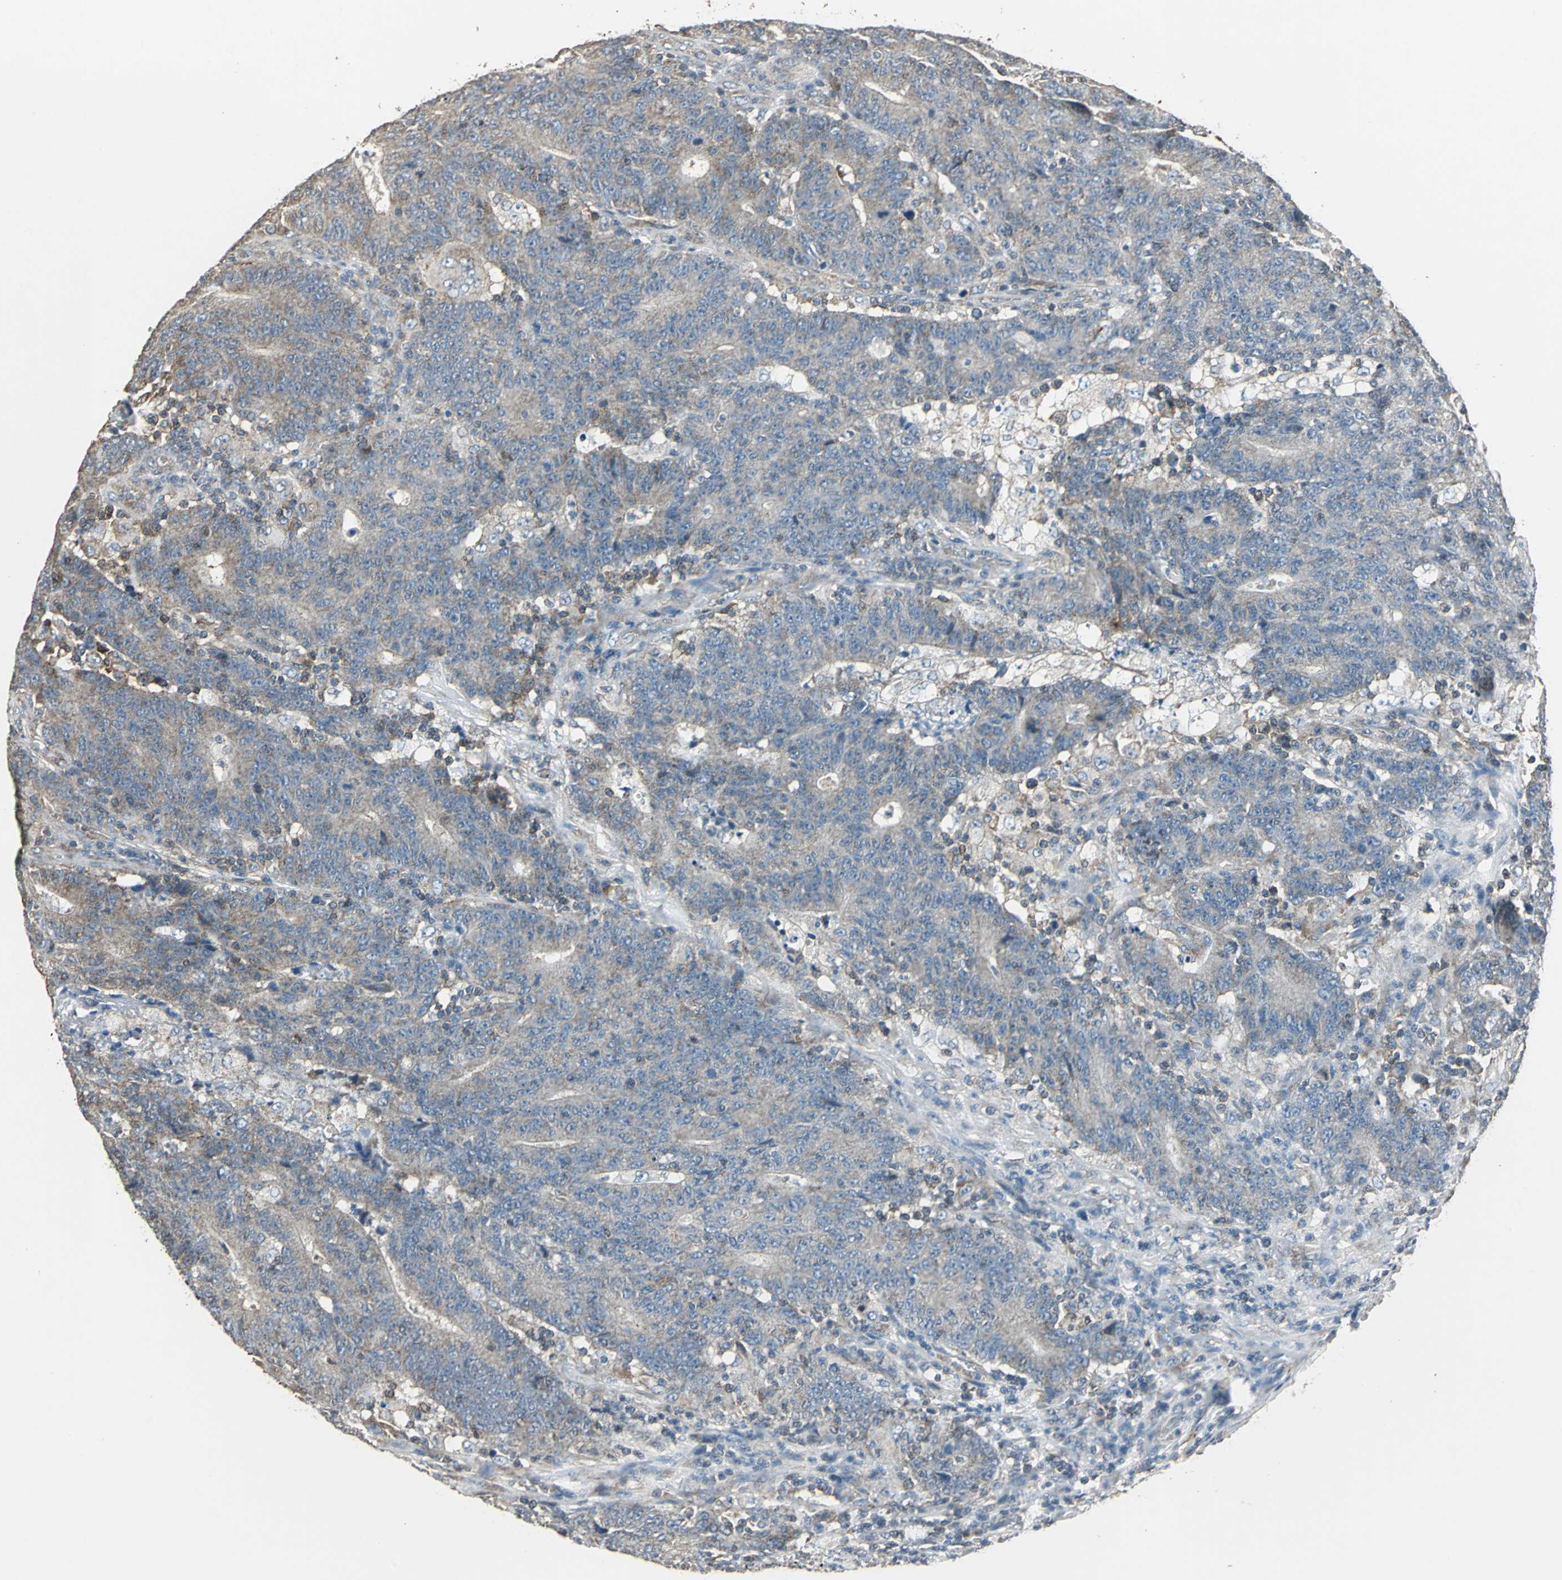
{"staining": {"intensity": "weak", "quantity": "25%-75%", "location": "cytoplasmic/membranous"}, "tissue": "colorectal cancer", "cell_type": "Tumor cells", "image_type": "cancer", "snomed": [{"axis": "morphology", "description": "Normal tissue, NOS"}, {"axis": "morphology", "description": "Adenocarcinoma, NOS"}, {"axis": "topography", "description": "Colon"}], "caption": "This is a micrograph of immunohistochemistry staining of colorectal cancer (adenocarcinoma), which shows weak expression in the cytoplasmic/membranous of tumor cells.", "gene": "DNAJB4", "patient": {"sex": "female", "age": 75}}